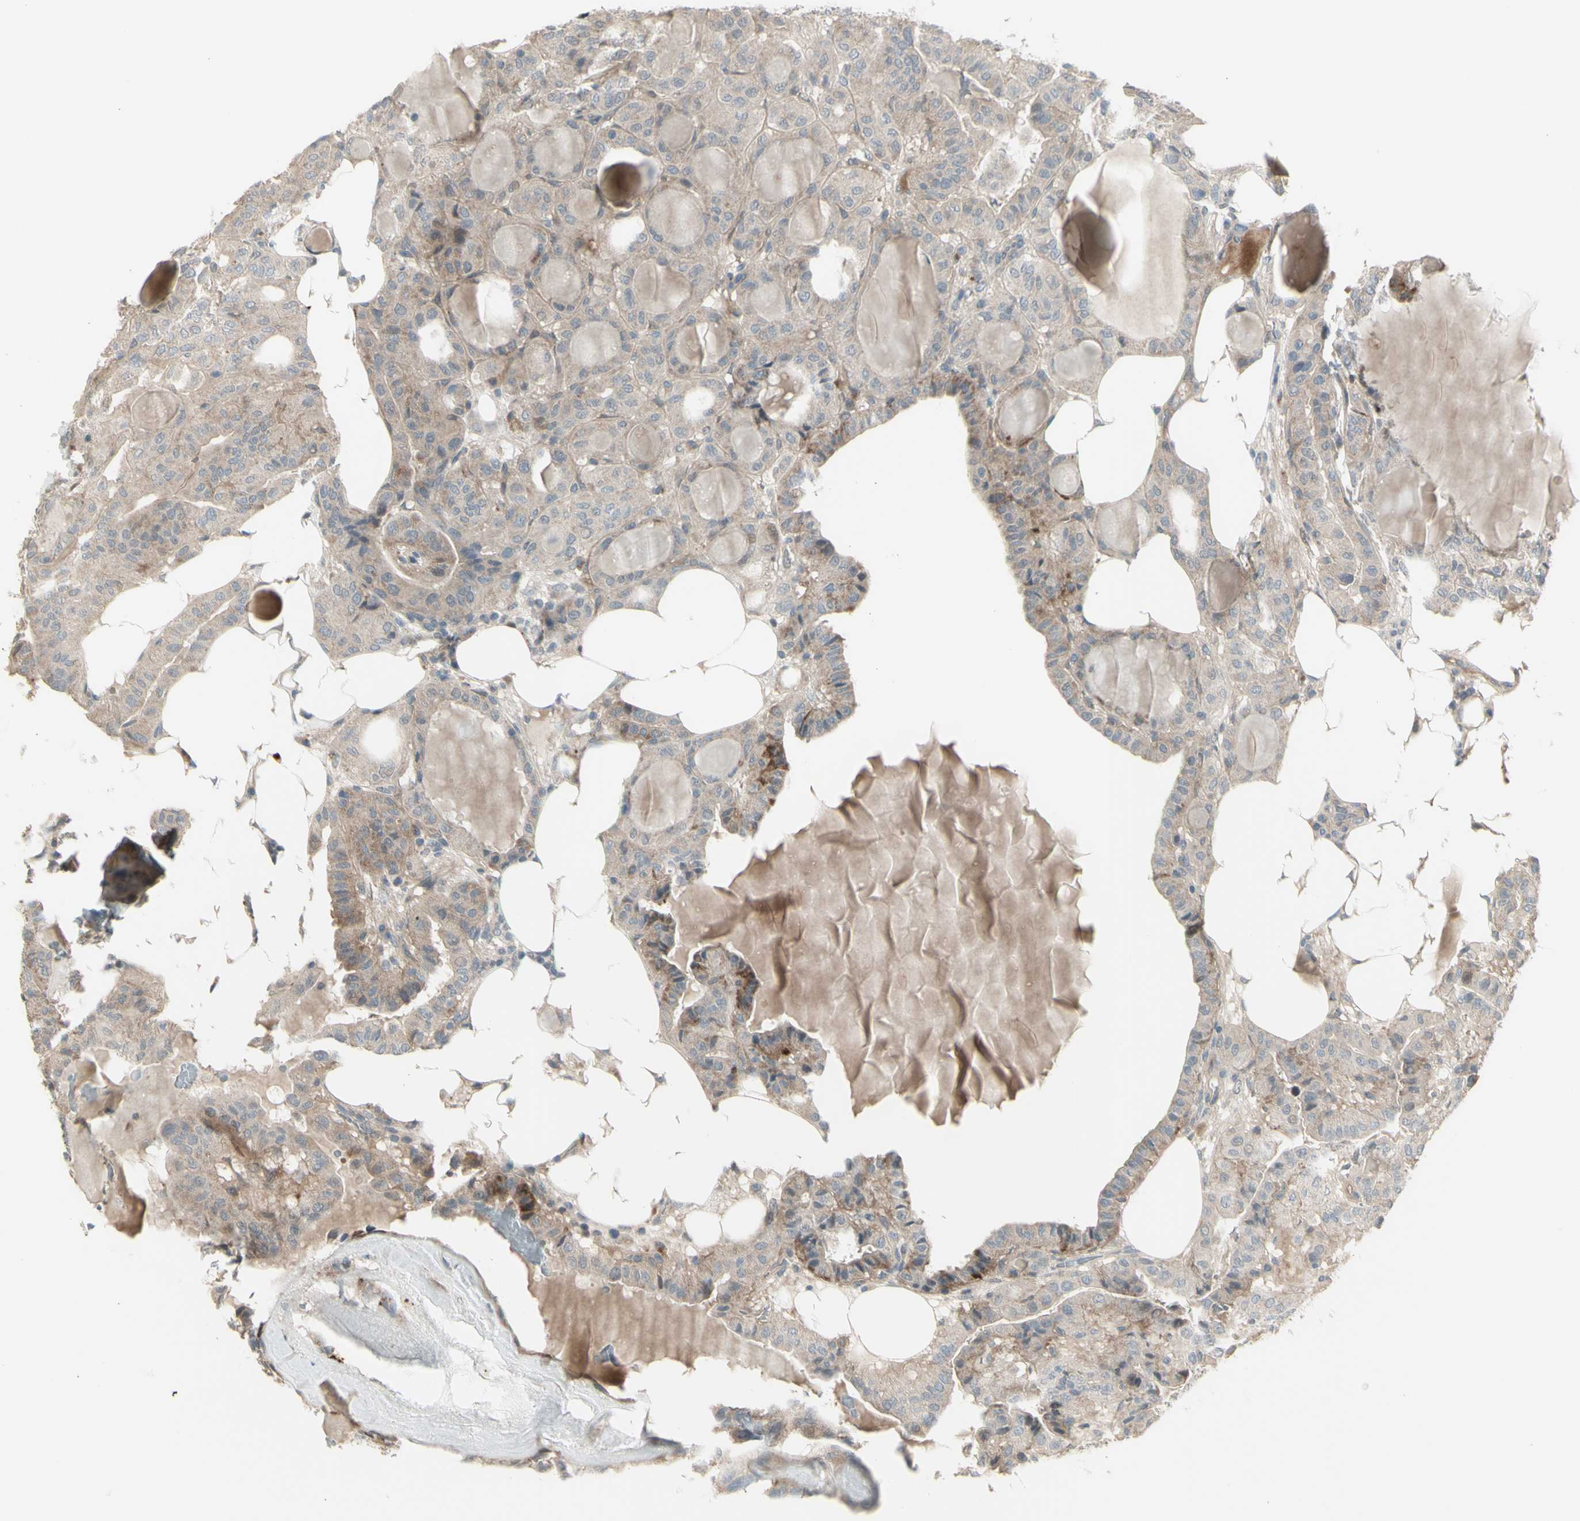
{"staining": {"intensity": "weak", "quantity": ">75%", "location": "cytoplasmic/membranous"}, "tissue": "thyroid cancer", "cell_type": "Tumor cells", "image_type": "cancer", "snomed": [{"axis": "morphology", "description": "Papillary adenocarcinoma, NOS"}, {"axis": "topography", "description": "Thyroid gland"}], "caption": "A low amount of weak cytoplasmic/membranous positivity is present in approximately >75% of tumor cells in papillary adenocarcinoma (thyroid) tissue. Ihc stains the protein of interest in brown and the nuclei are stained blue.", "gene": "OSTM1", "patient": {"sex": "male", "age": 77}}